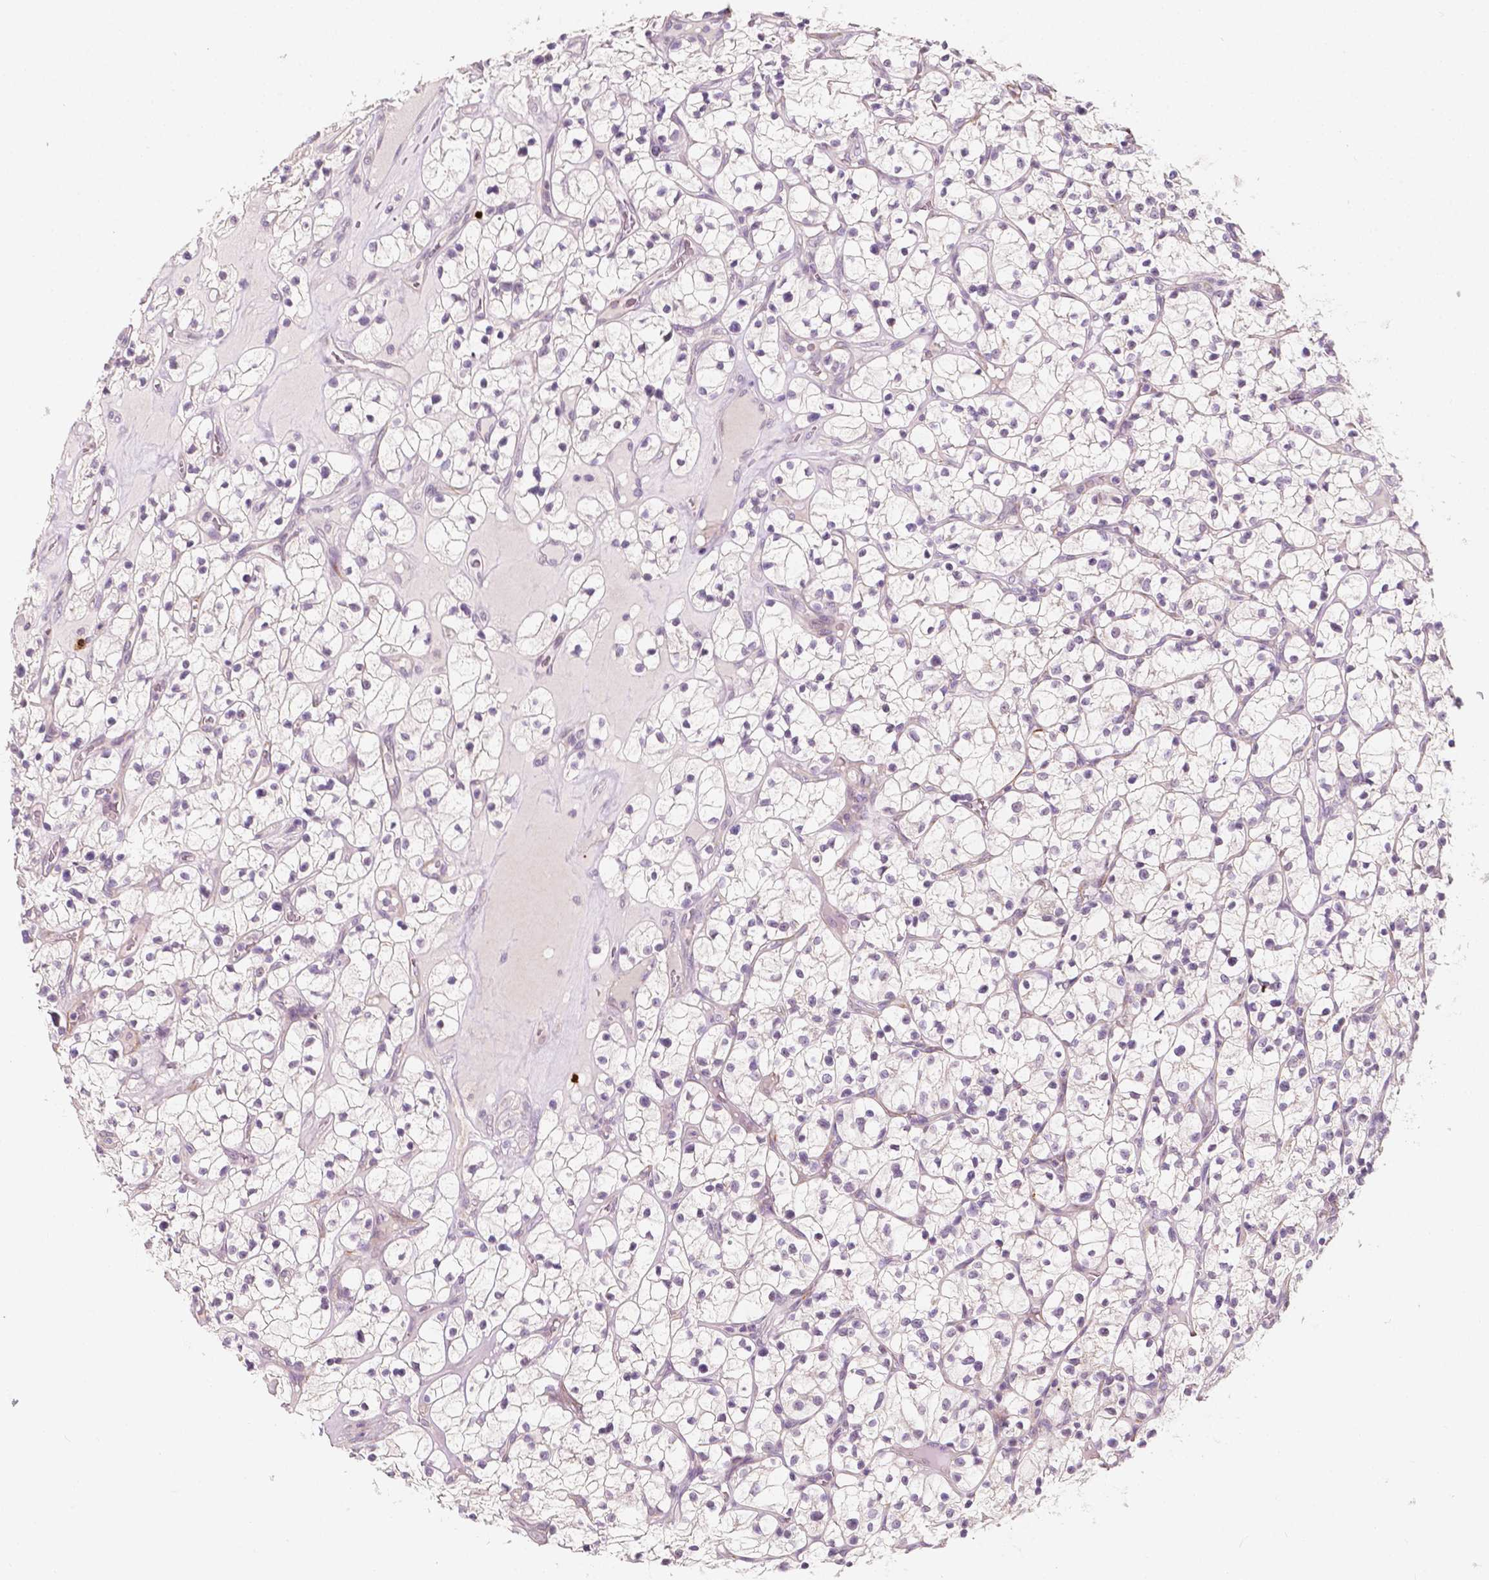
{"staining": {"intensity": "negative", "quantity": "none", "location": "none"}, "tissue": "renal cancer", "cell_type": "Tumor cells", "image_type": "cancer", "snomed": [{"axis": "morphology", "description": "Adenocarcinoma, NOS"}, {"axis": "topography", "description": "Kidney"}], "caption": "DAB (3,3'-diaminobenzidine) immunohistochemical staining of human renal cancer (adenocarcinoma) shows no significant staining in tumor cells.", "gene": "SIRT2", "patient": {"sex": "female", "age": 64}}